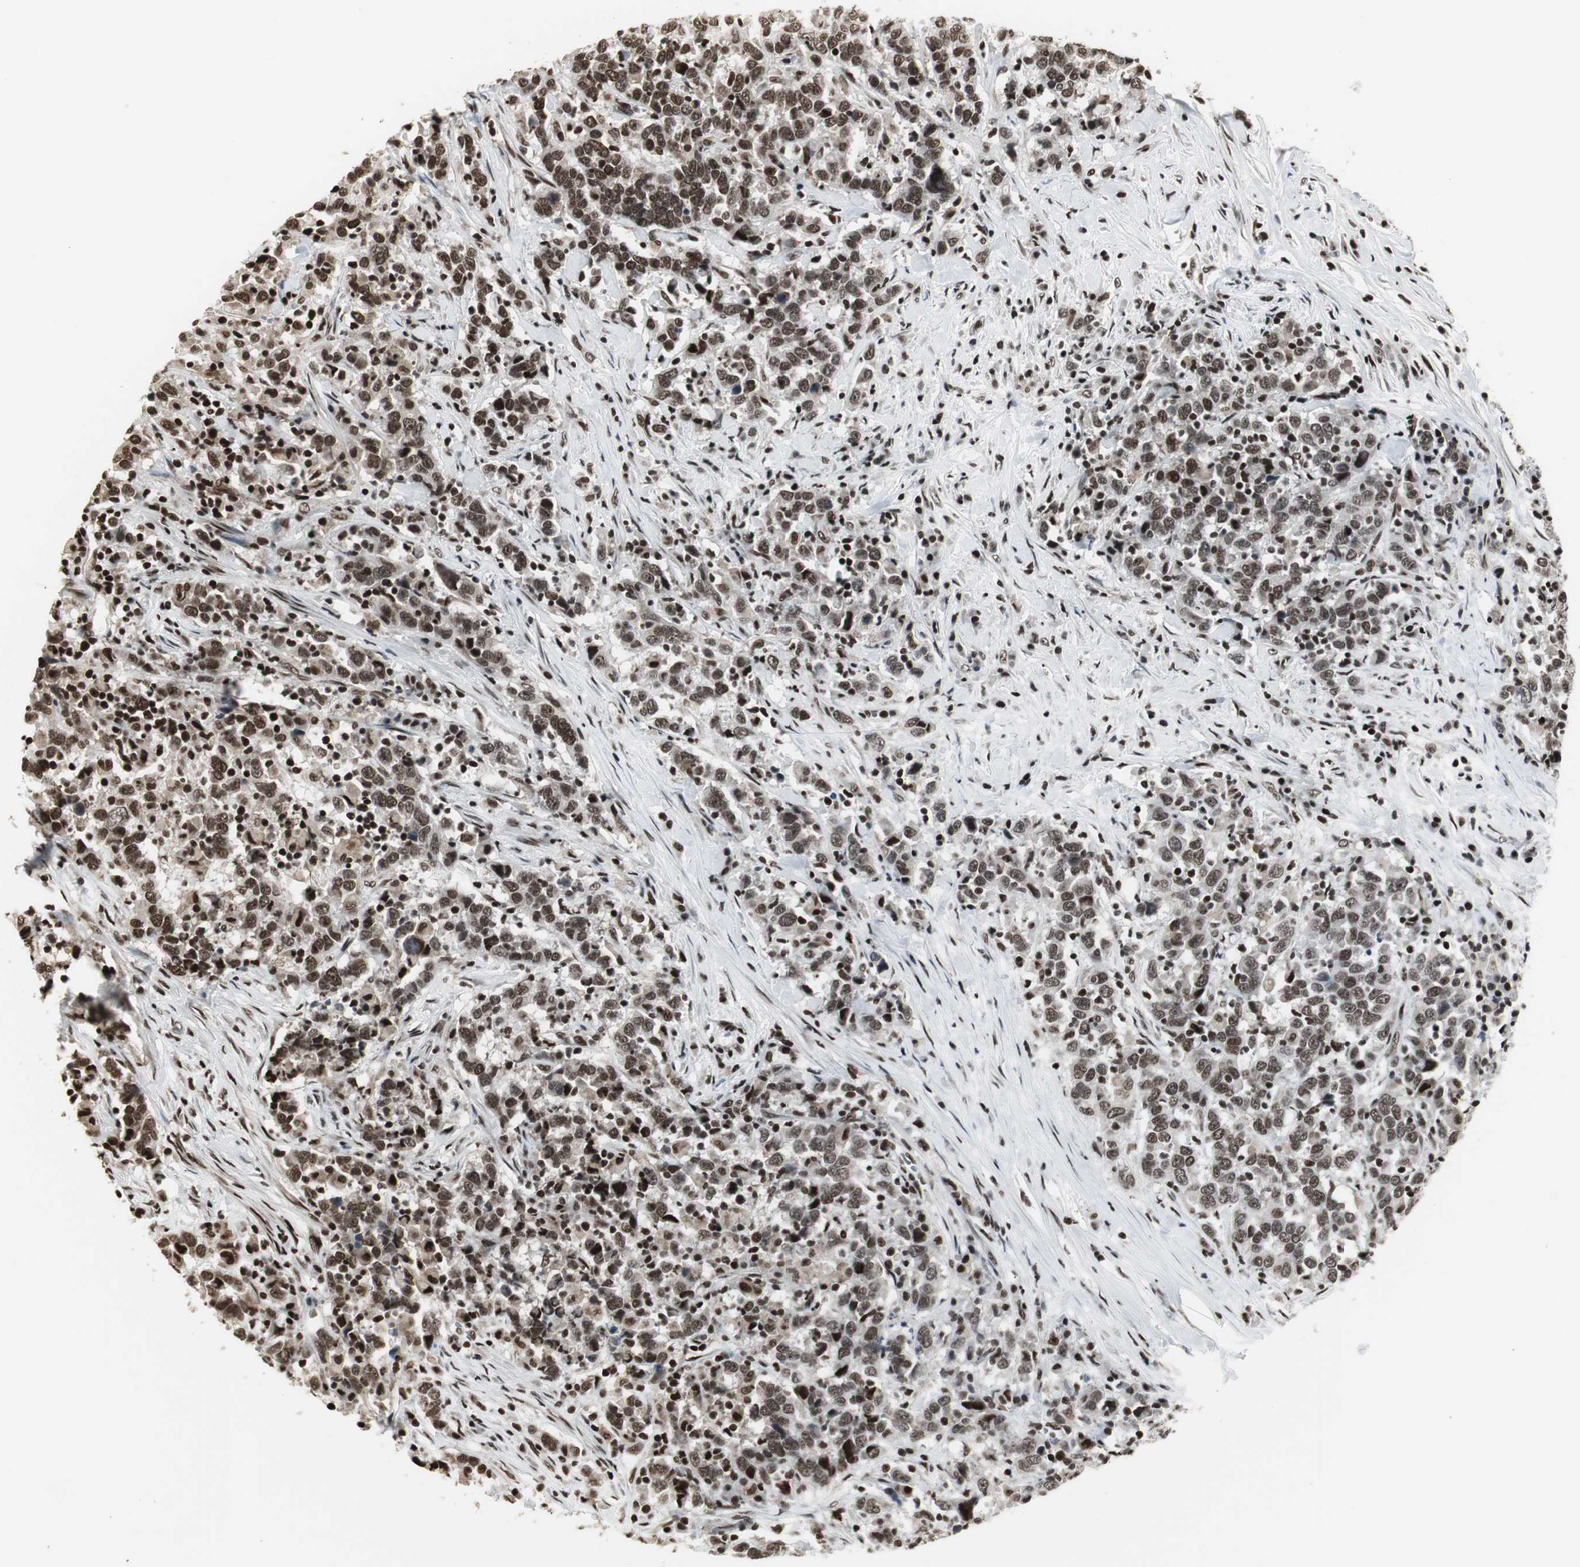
{"staining": {"intensity": "strong", "quantity": ">75%", "location": "cytoplasmic/membranous,nuclear"}, "tissue": "urothelial cancer", "cell_type": "Tumor cells", "image_type": "cancer", "snomed": [{"axis": "morphology", "description": "Urothelial carcinoma, High grade"}, {"axis": "topography", "description": "Urinary bladder"}], "caption": "Strong cytoplasmic/membranous and nuclear expression for a protein is identified in approximately >75% of tumor cells of high-grade urothelial carcinoma using IHC.", "gene": "PARN", "patient": {"sex": "male", "age": 61}}